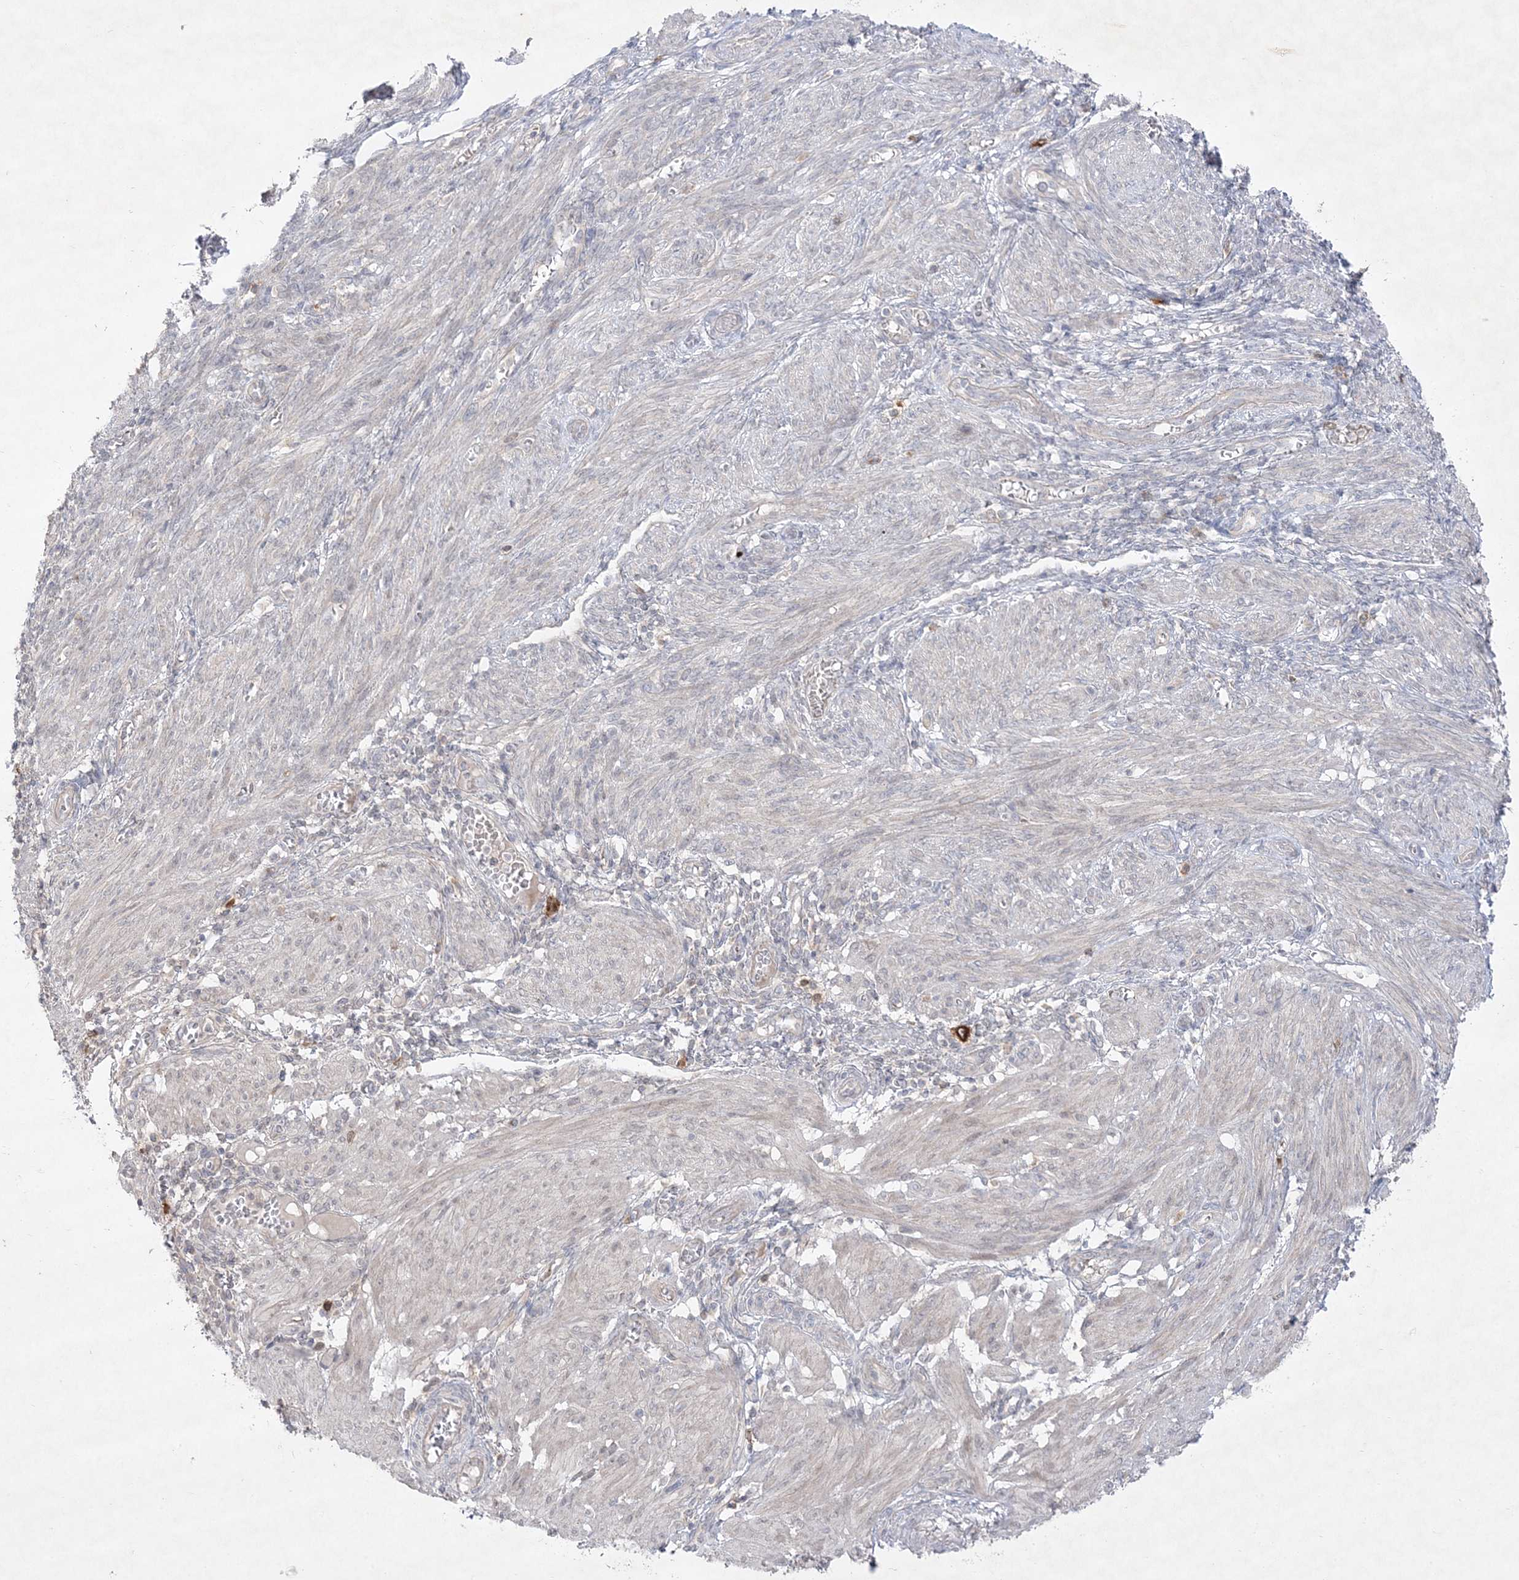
{"staining": {"intensity": "weak", "quantity": "25%-75%", "location": "cytoplasmic/membranous"}, "tissue": "smooth muscle", "cell_type": "Smooth muscle cells", "image_type": "normal", "snomed": [{"axis": "morphology", "description": "Normal tissue, NOS"}, {"axis": "topography", "description": "Smooth muscle"}], "caption": "Smooth muscle cells demonstrate weak cytoplasmic/membranous expression in approximately 25%-75% of cells in unremarkable smooth muscle. (DAB IHC, brown staining for protein, blue staining for nuclei).", "gene": "CLNK", "patient": {"sex": "female", "age": 39}}